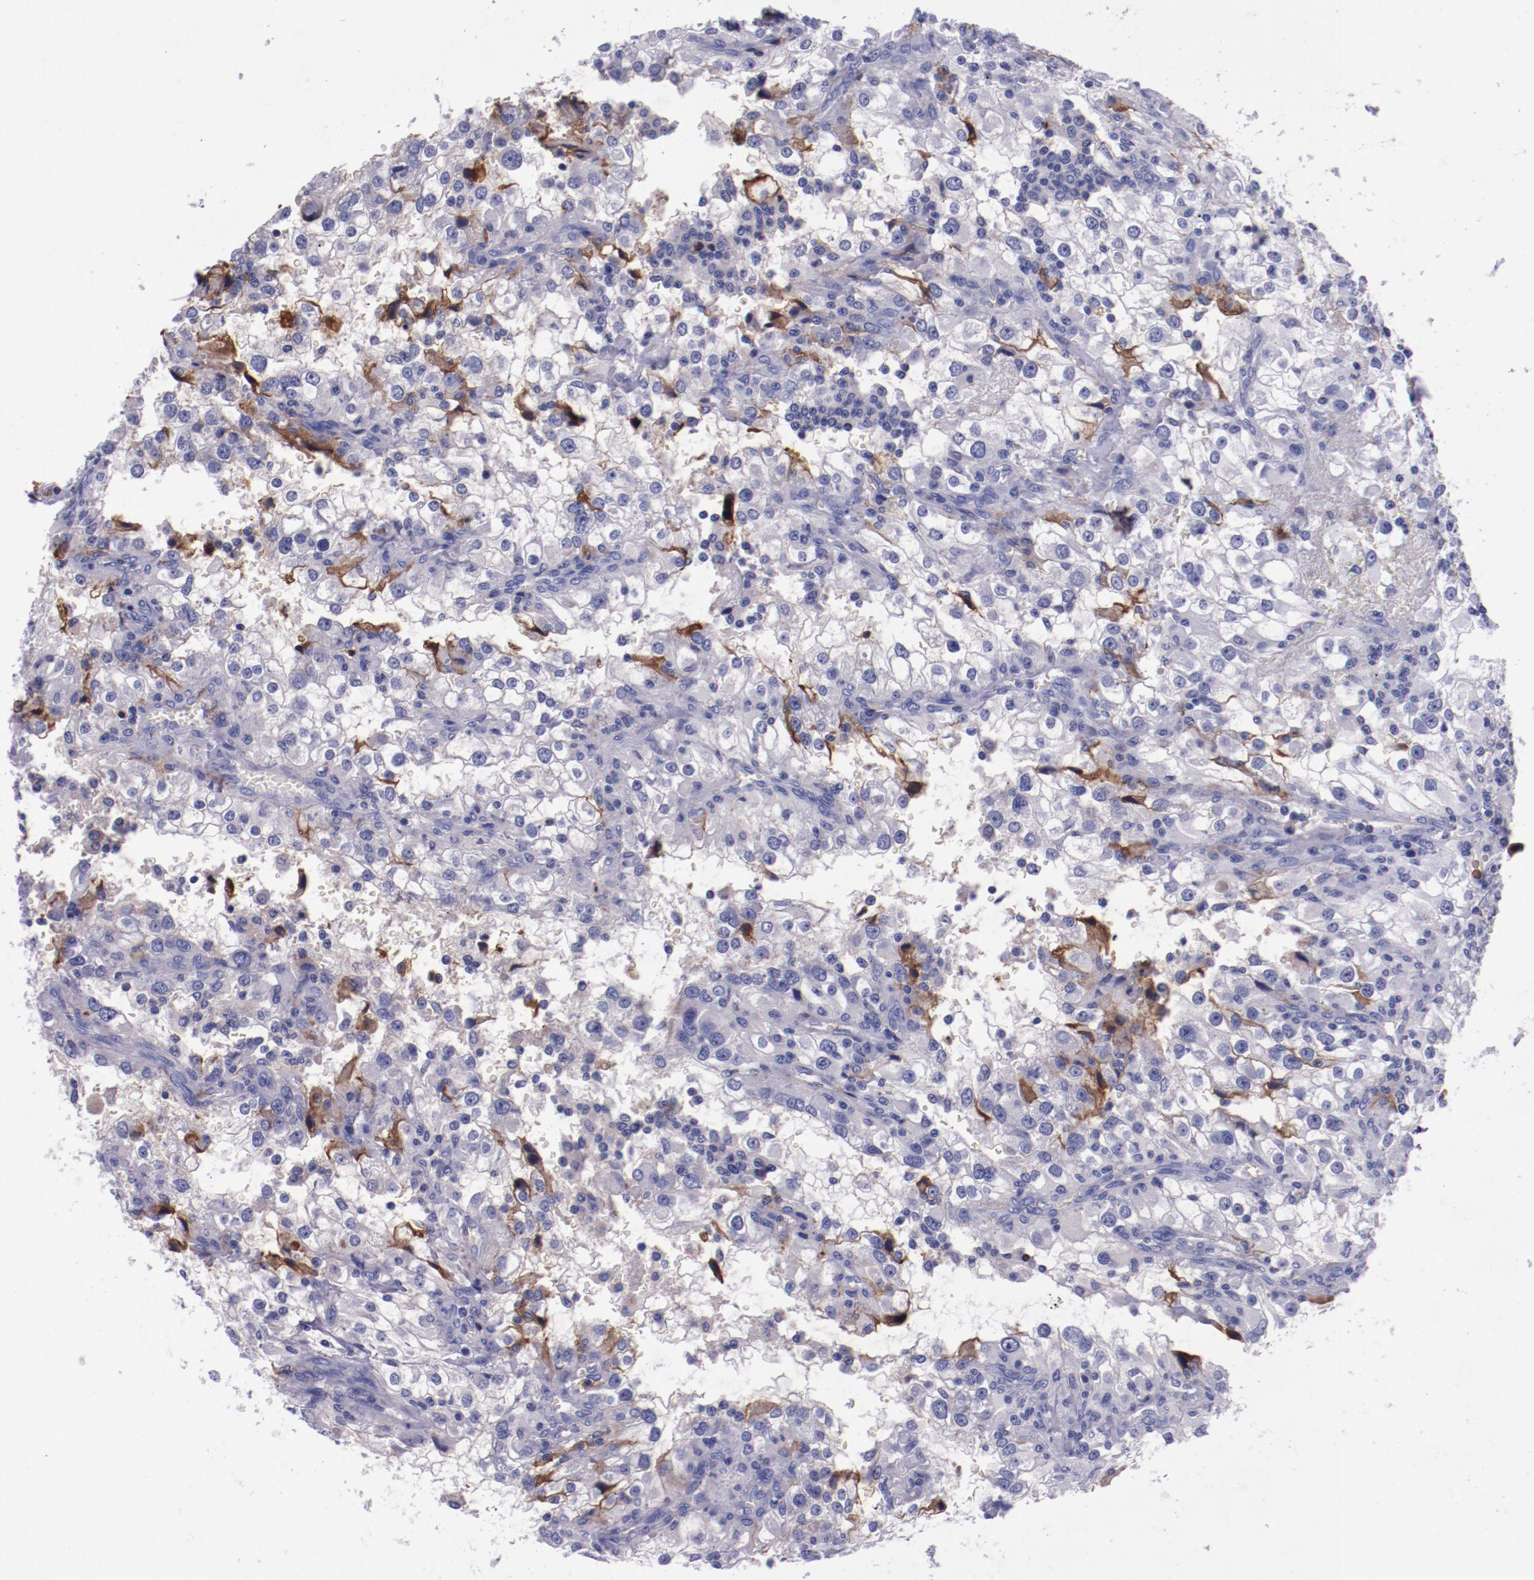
{"staining": {"intensity": "weak", "quantity": "<25%", "location": "cytoplasmic/membranous"}, "tissue": "renal cancer", "cell_type": "Tumor cells", "image_type": "cancer", "snomed": [{"axis": "morphology", "description": "Adenocarcinoma, NOS"}, {"axis": "topography", "description": "Kidney"}], "caption": "Histopathology image shows no protein staining in tumor cells of renal adenocarcinoma tissue.", "gene": "APOH", "patient": {"sex": "female", "age": 52}}